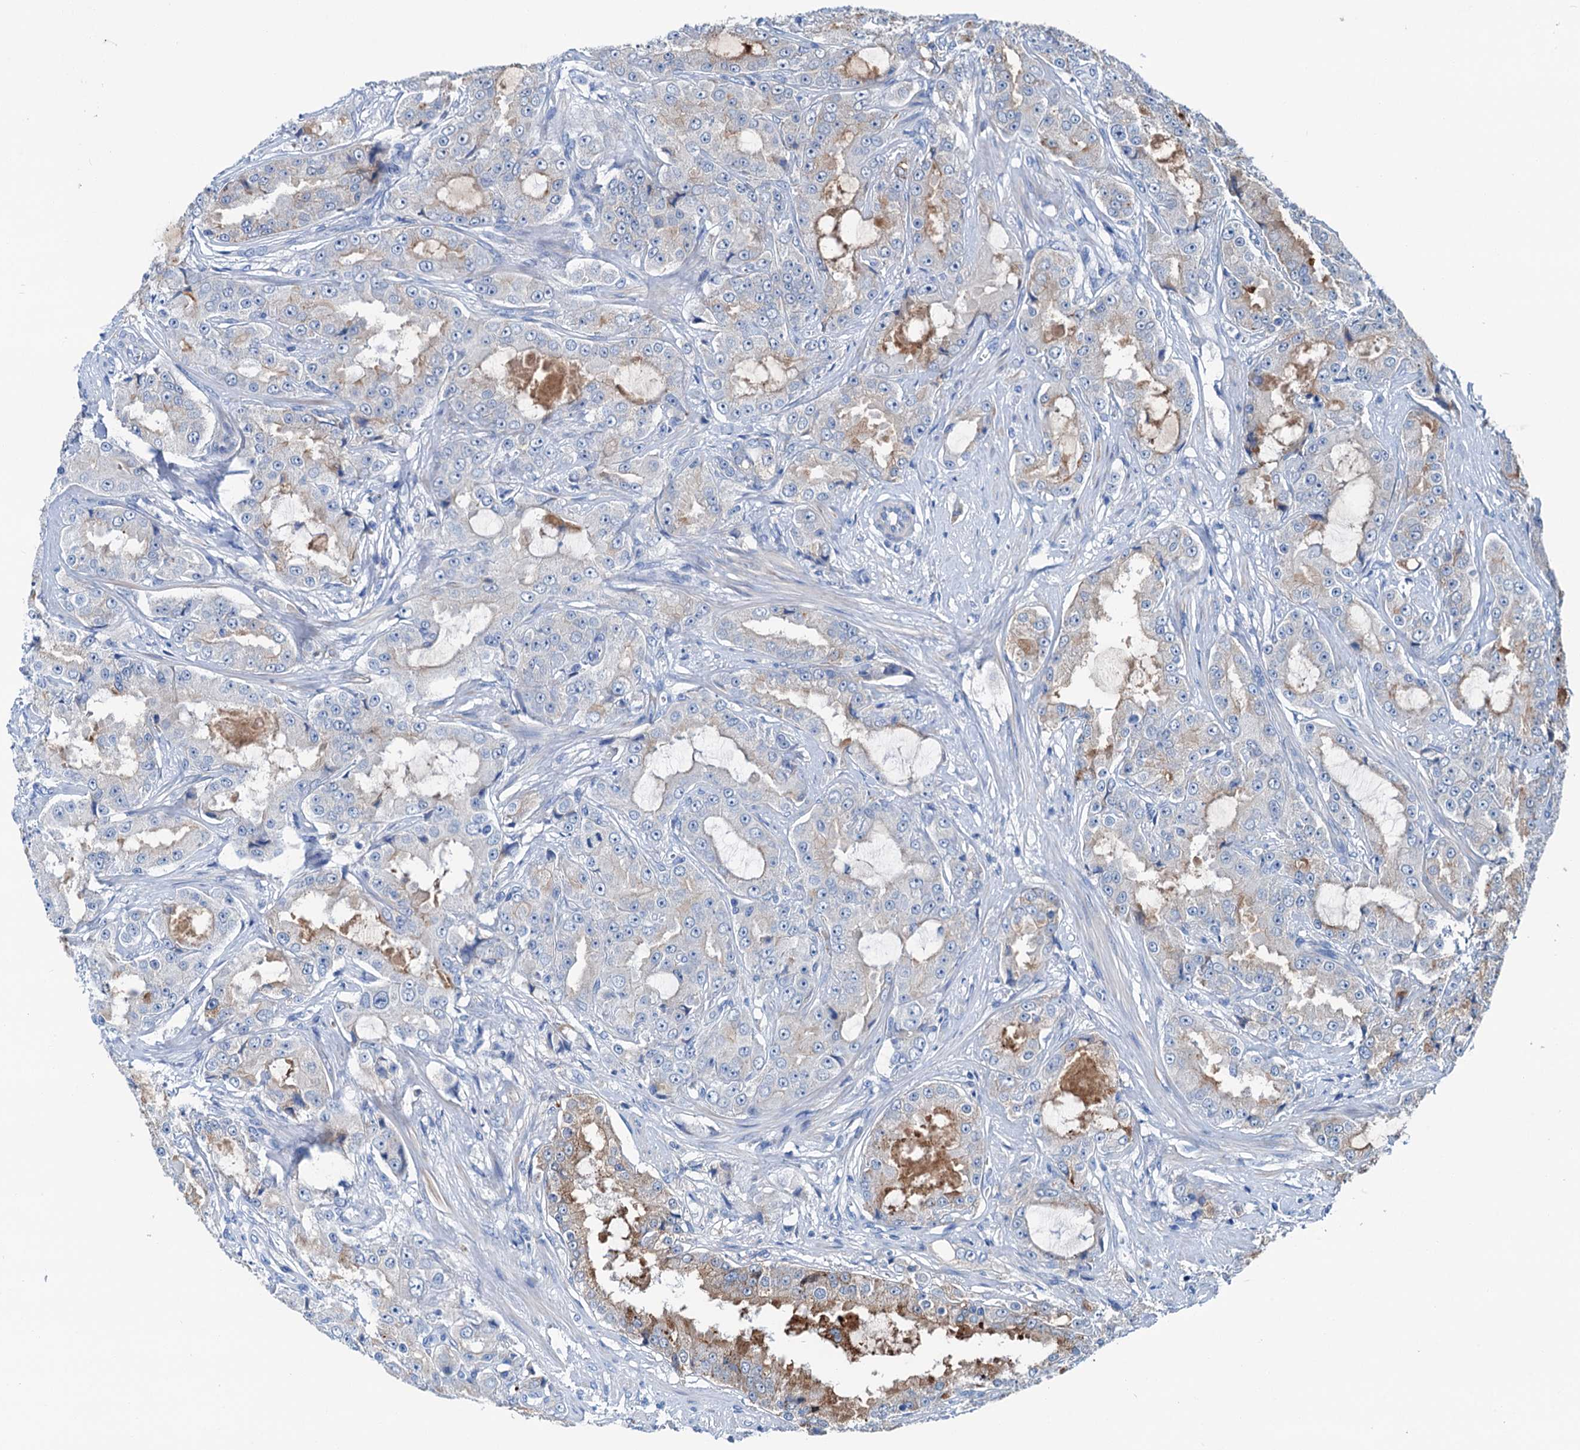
{"staining": {"intensity": "weak", "quantity": "<25%", "location": "cytoplasmic/membranous"}, "tissue": "prostate cancer", "cell_type": "Tumor cells", "image_type": "cancer", "snomed": [{"axis": "morphology", "description": "Adenocarcinoma, High grade"}, {"axis": "topography", "description": "Prostate"}], "caption": "A high-resolution photomicrograph shows IHC staining of prostate high-grade adenocarcinoma, which reveals no significant expression in tumor cells. (IHC, brightfield microscopy, high magnification).", "gene": "KNDC1", "patient": {"sex": "male", "age": 73}}